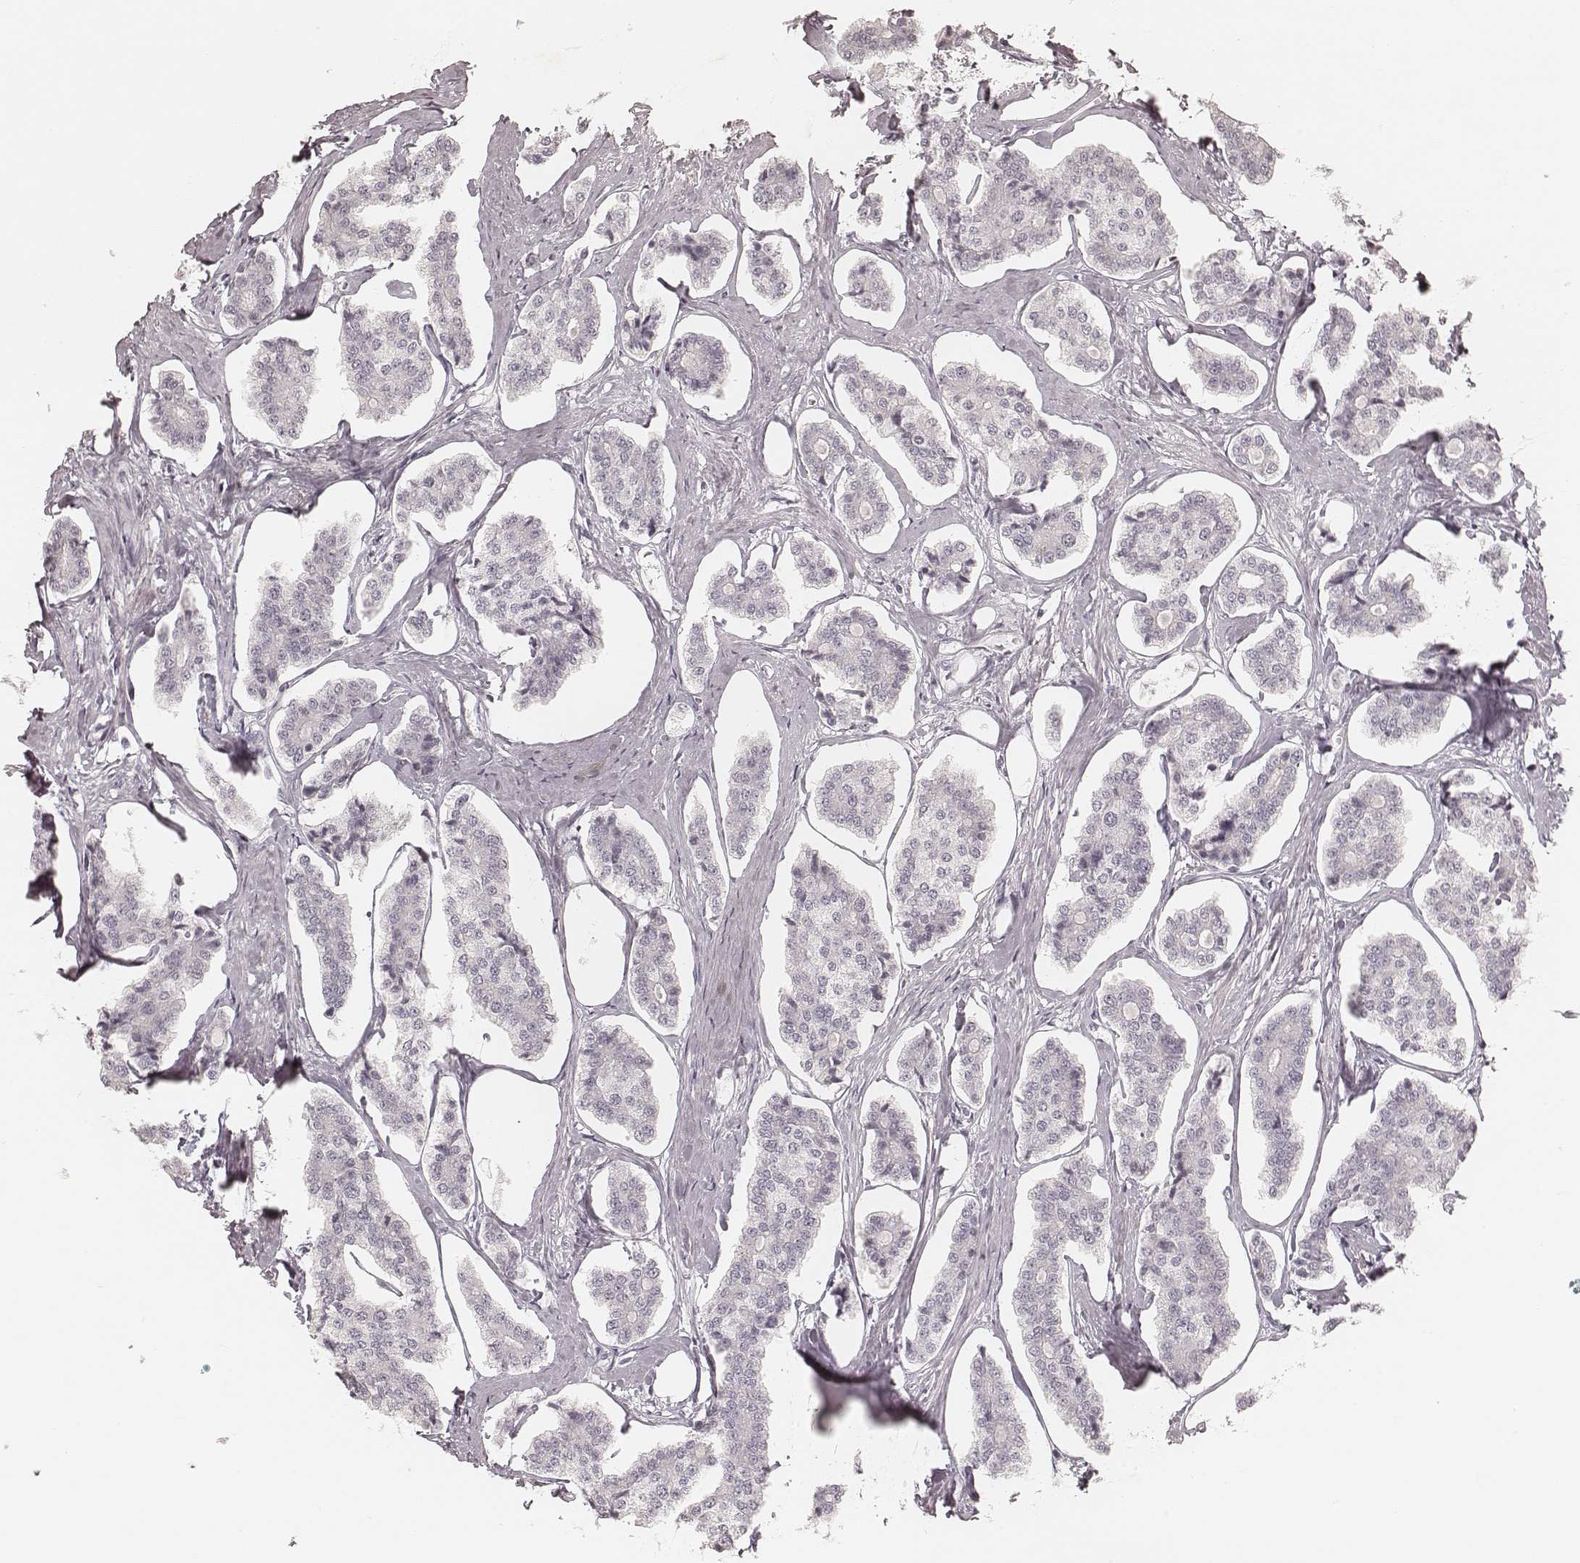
{"staining": {"intensity": "negative", "quantity": "none", "location": "none"}, "tissue": "carcinoid", "cell_type": "Tumor cells", "image_type": "cancer", "snomed": [{"axis": "morphology", "description": "Carcinoid, malignant, NOS"}, {"axis": "topography", "description": "Small intestine"}], "caption": "There is no significant expression in tumor cells of carcinoid.", "gene": "TEX37", "patient": {"sex": "female", "age": 65}}